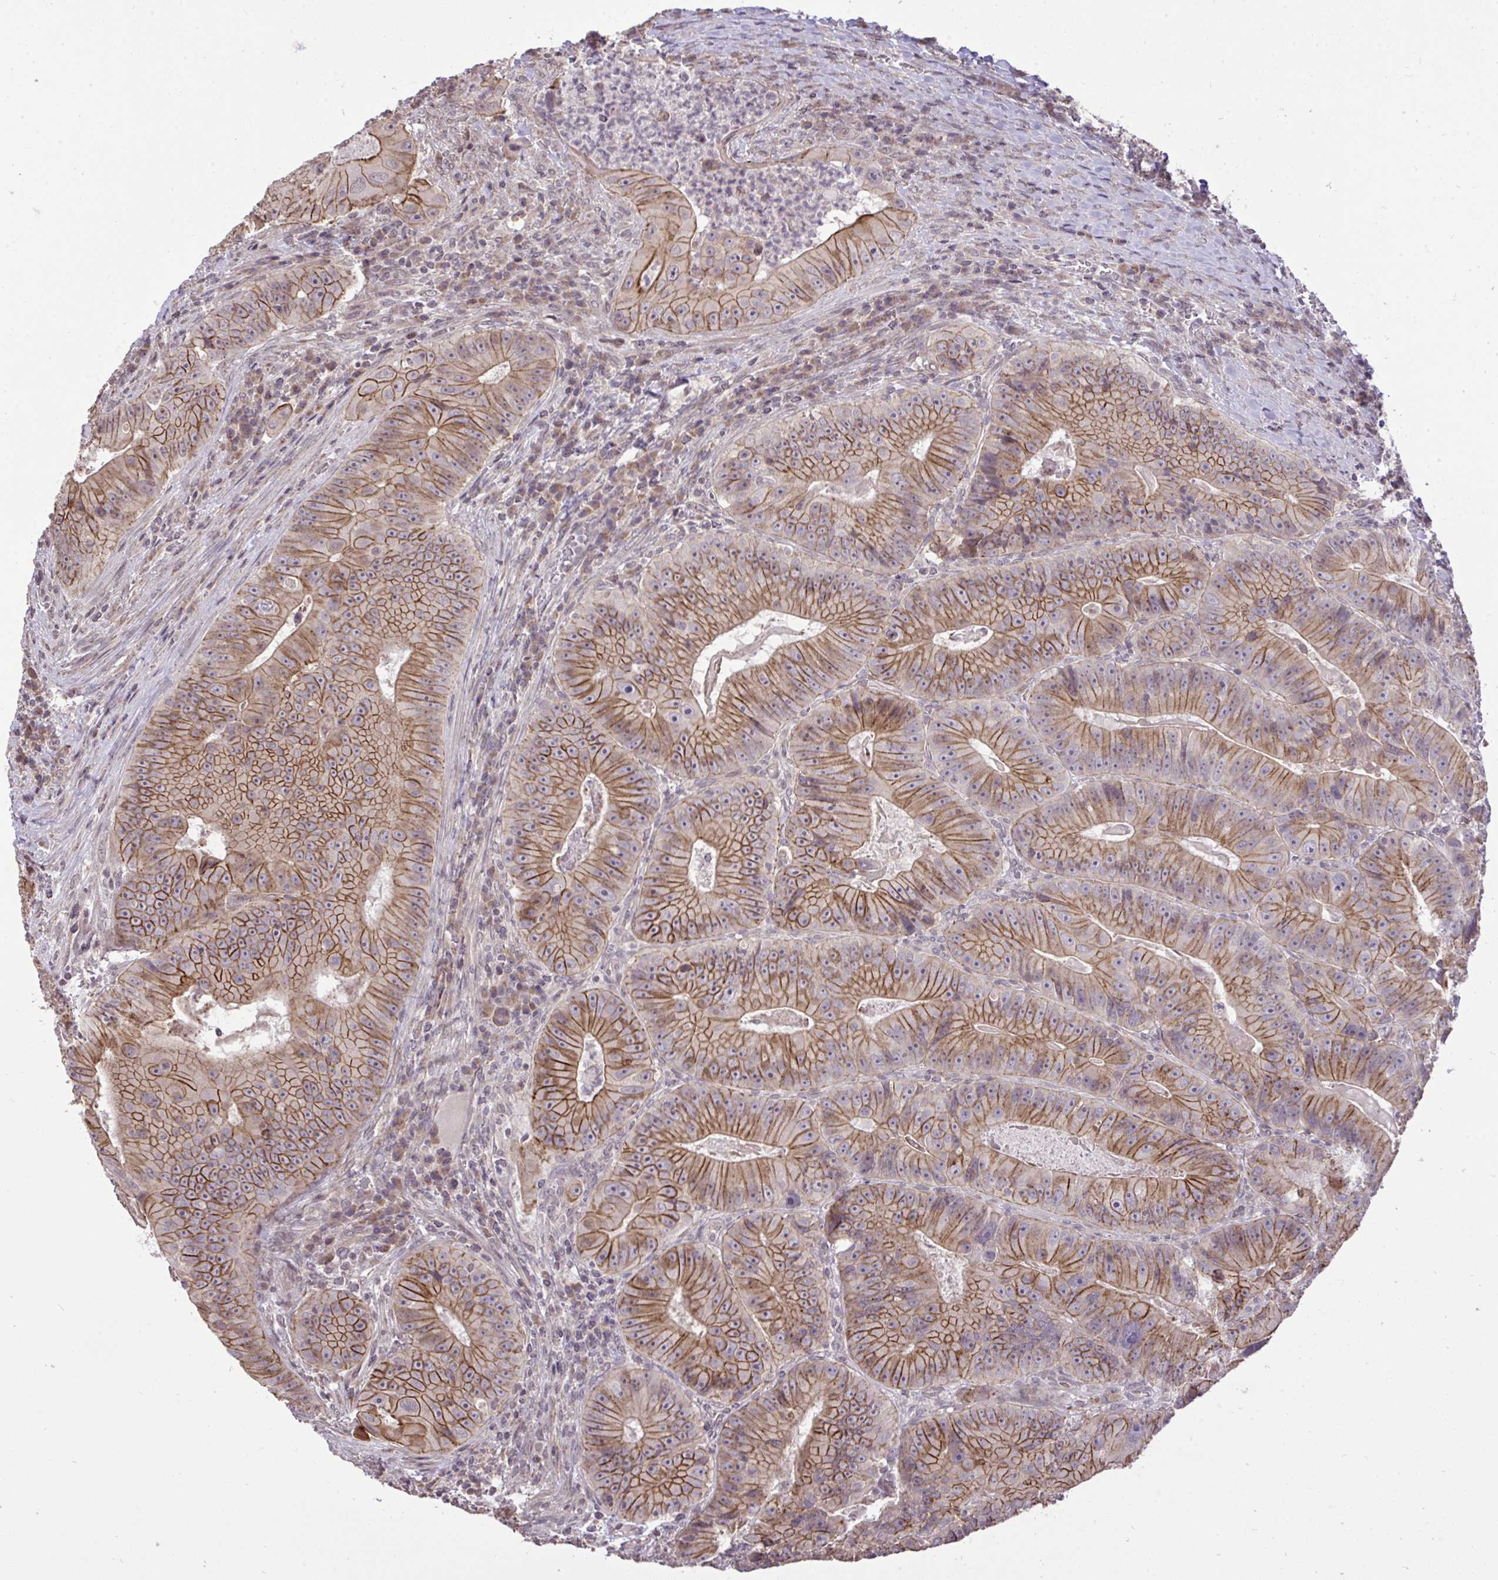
{"staining": {"intensity": "moderate", "quantity": ">75%", "location": "cytoplasmic/membranous"}, "tissue": "colorectal cancer", "cell_type": "Tumor cells", "image_type": "cancer", "snomed": [{"axis": "morphology", "description": "Adenocarcinoma, NOS"}, {"axis": "topography", "description": "Colon"}], "caption": "Immunohistochemical staining of colorectal cancer (adenocarcinoma) displays moderate cytoplasmic/membranous protein expression in about >75% of tumor cells.", "gene": "CYP20A1", "patient": {"sex": "female", "age": 86}}